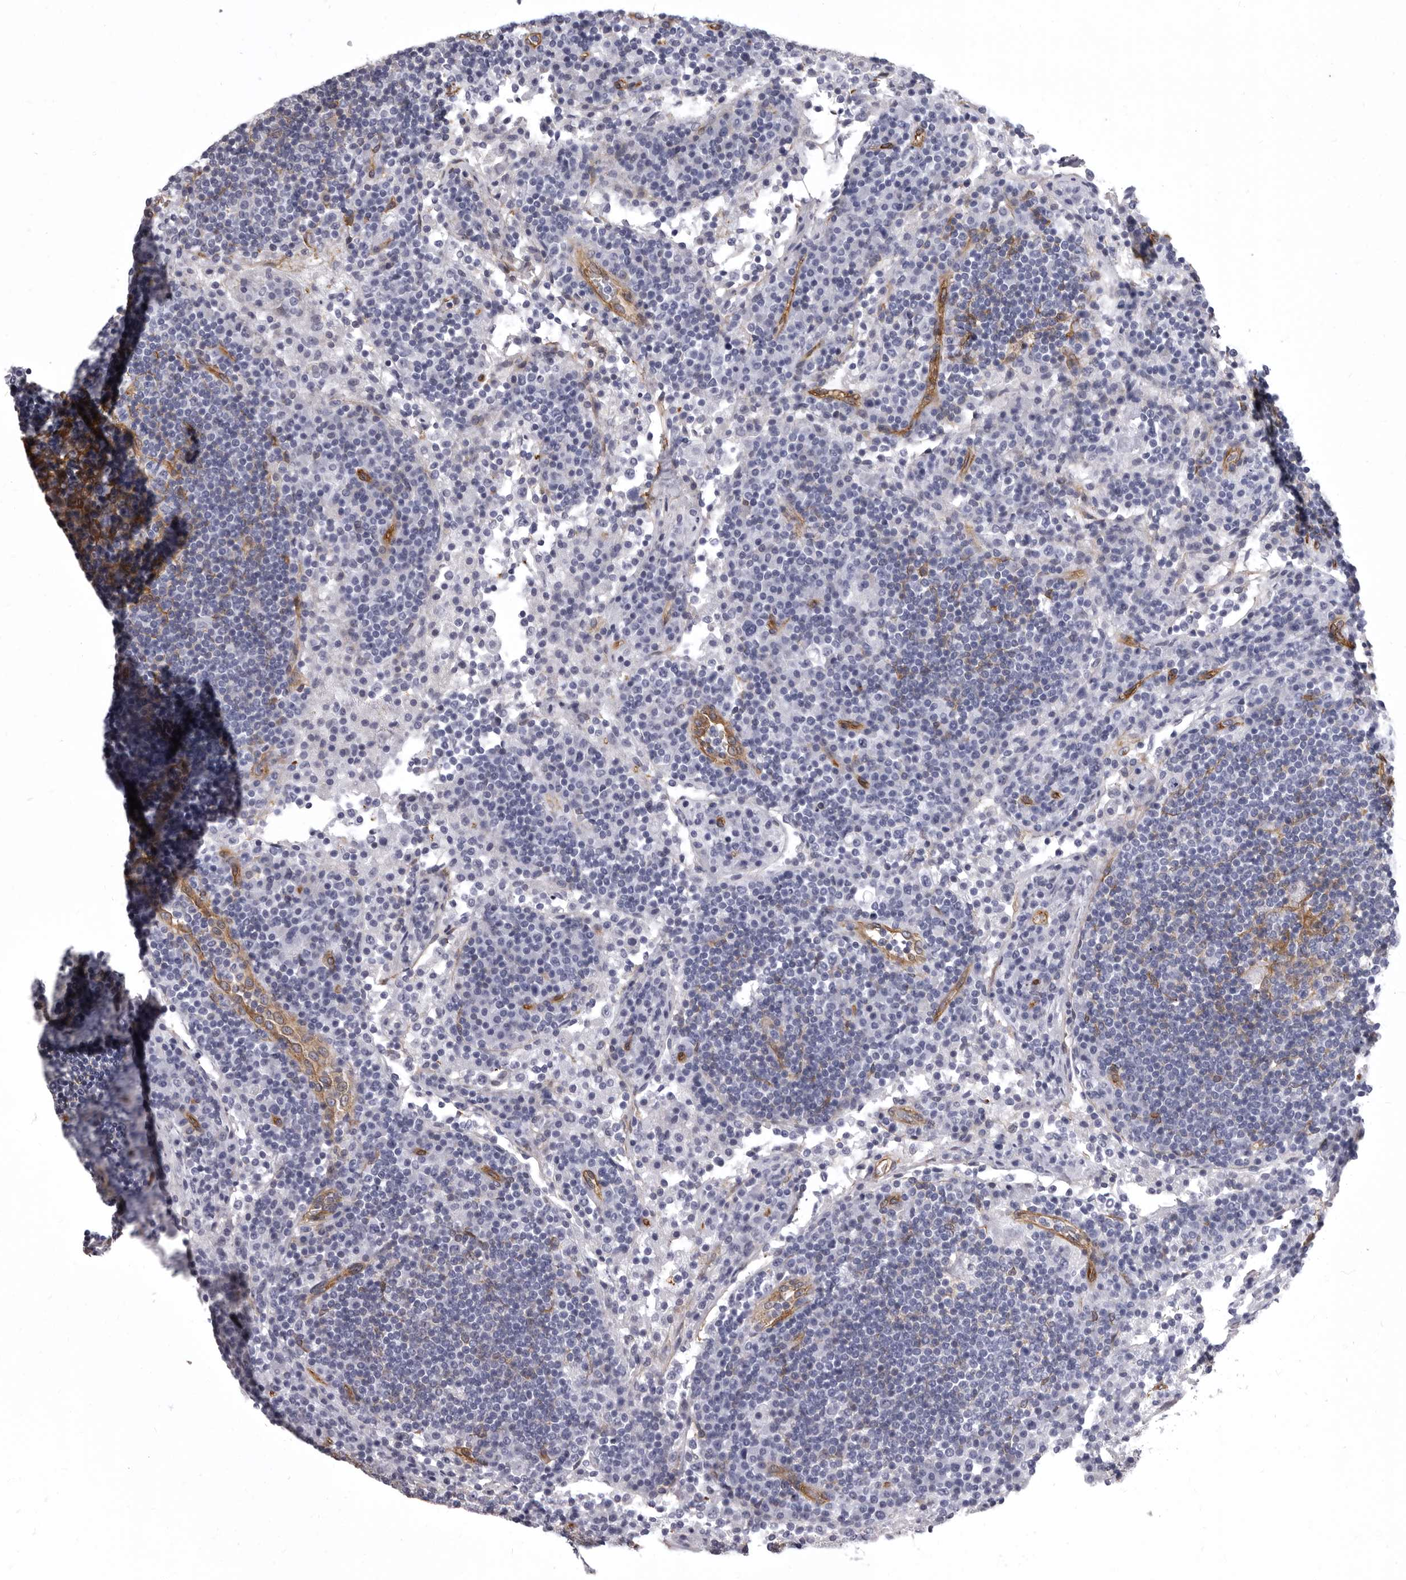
{"staining": {"intensity": "moderate", "quantity": "<25%", "location": "cytoplasmic/membranous"}, "tissue": "lymph node", "cell_type": "Germinal center cells", "image_type": "normal", "snomed": [{"axis": "morphology", "description": "Normal tissue, NOS"}, {"axis": "topography", "description": "Lymph node"}], "caption": "The photomicrograph displays immunohistochemical staining of benign lymph node. There is moderate cytoplasmic/membranous staining is present in about <25% of germinal center cells.", "gene": "ENAH", "patient": {"sex": "female", "age": 53}}